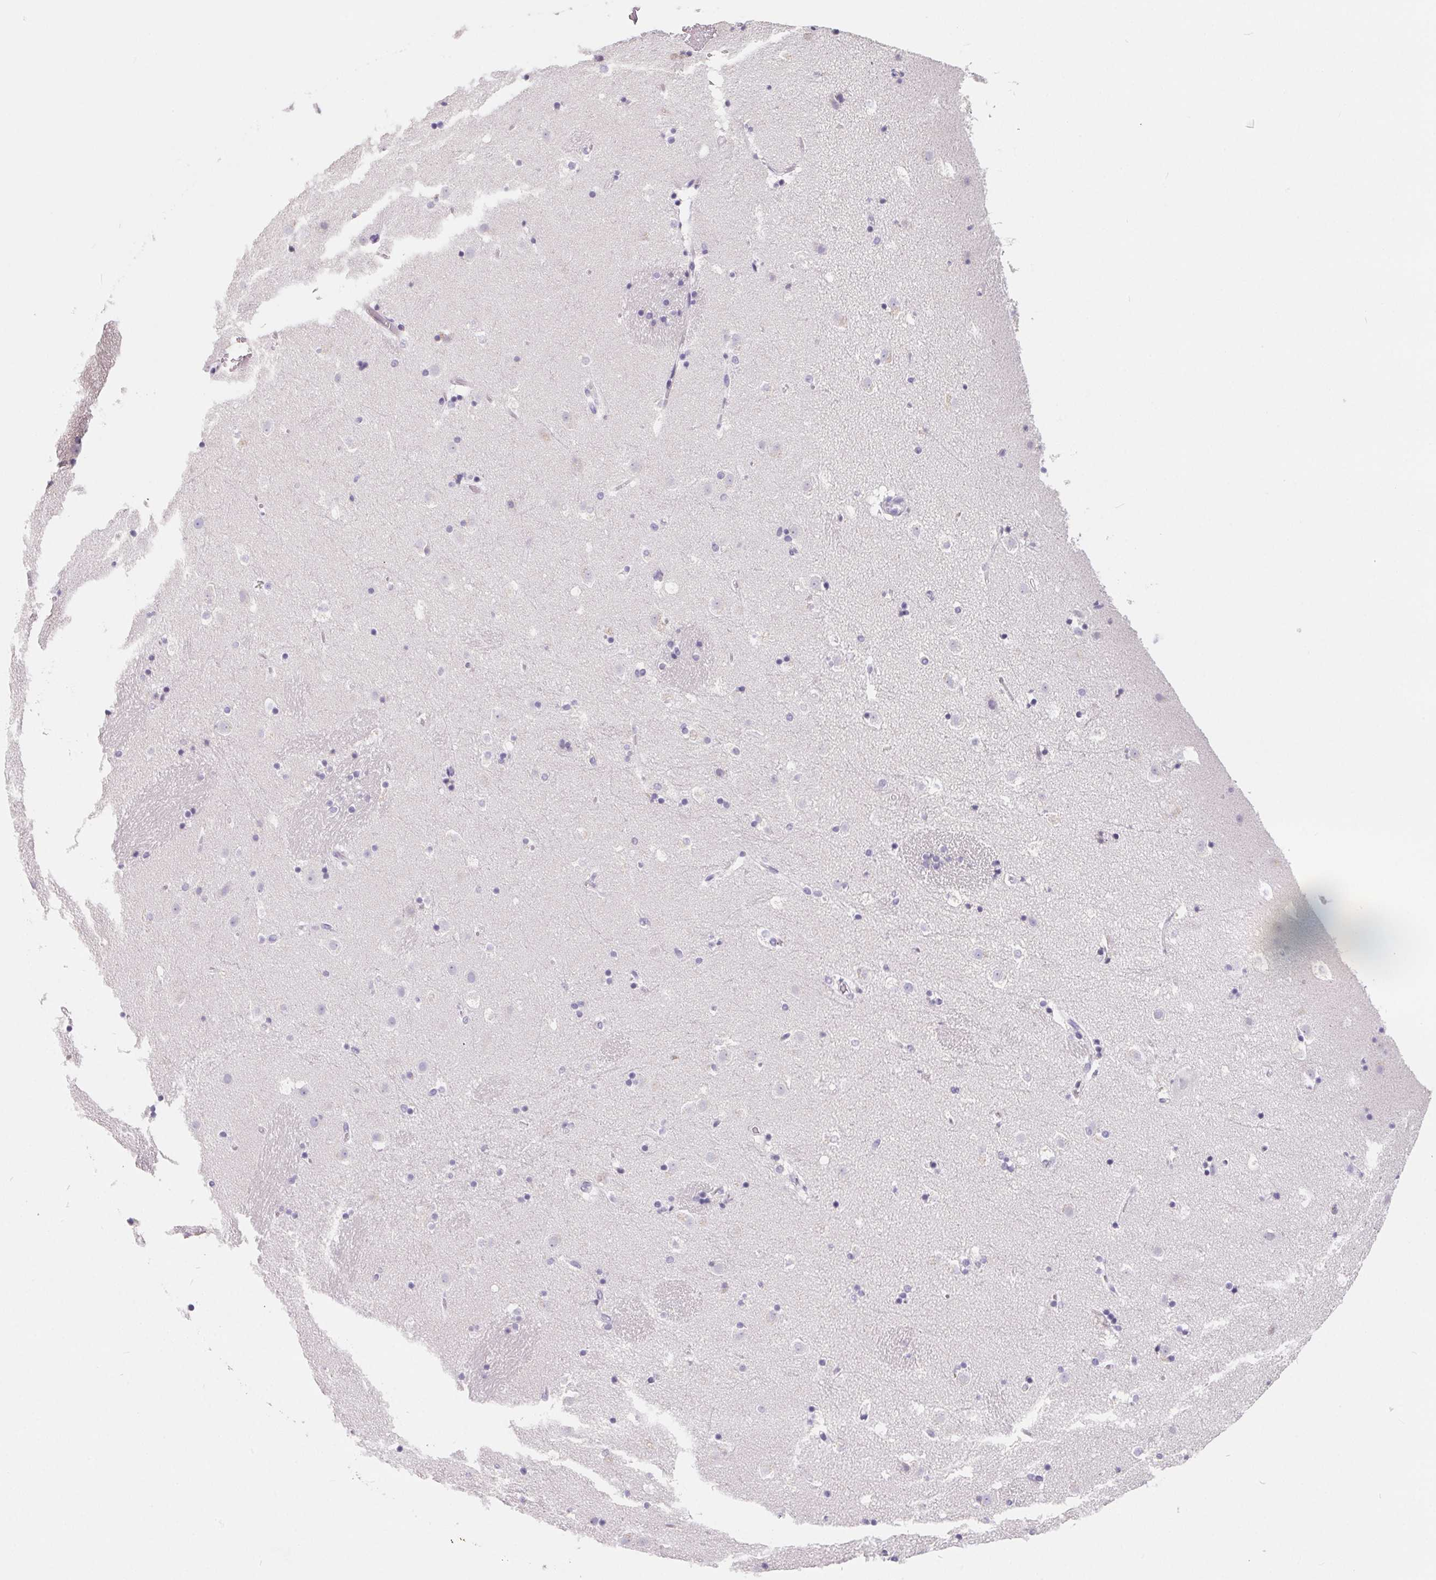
{"staining": {"intensity": "negative", "quantity": "none", "location": "none"}, "tissue": "caudate", "cell_type": "Glial cells", "image_type": "normal", "snomed": [{"axis": "morphology", "description": "Normal tissue, NOS"}, {"axis": "topography", "description": "Lateral ventricle wall"}], "caption": "The image reveals no staining of glial cells in benign caudate.", "gene": "FDX1", "patient": {"sex": "male", "age": 37}}